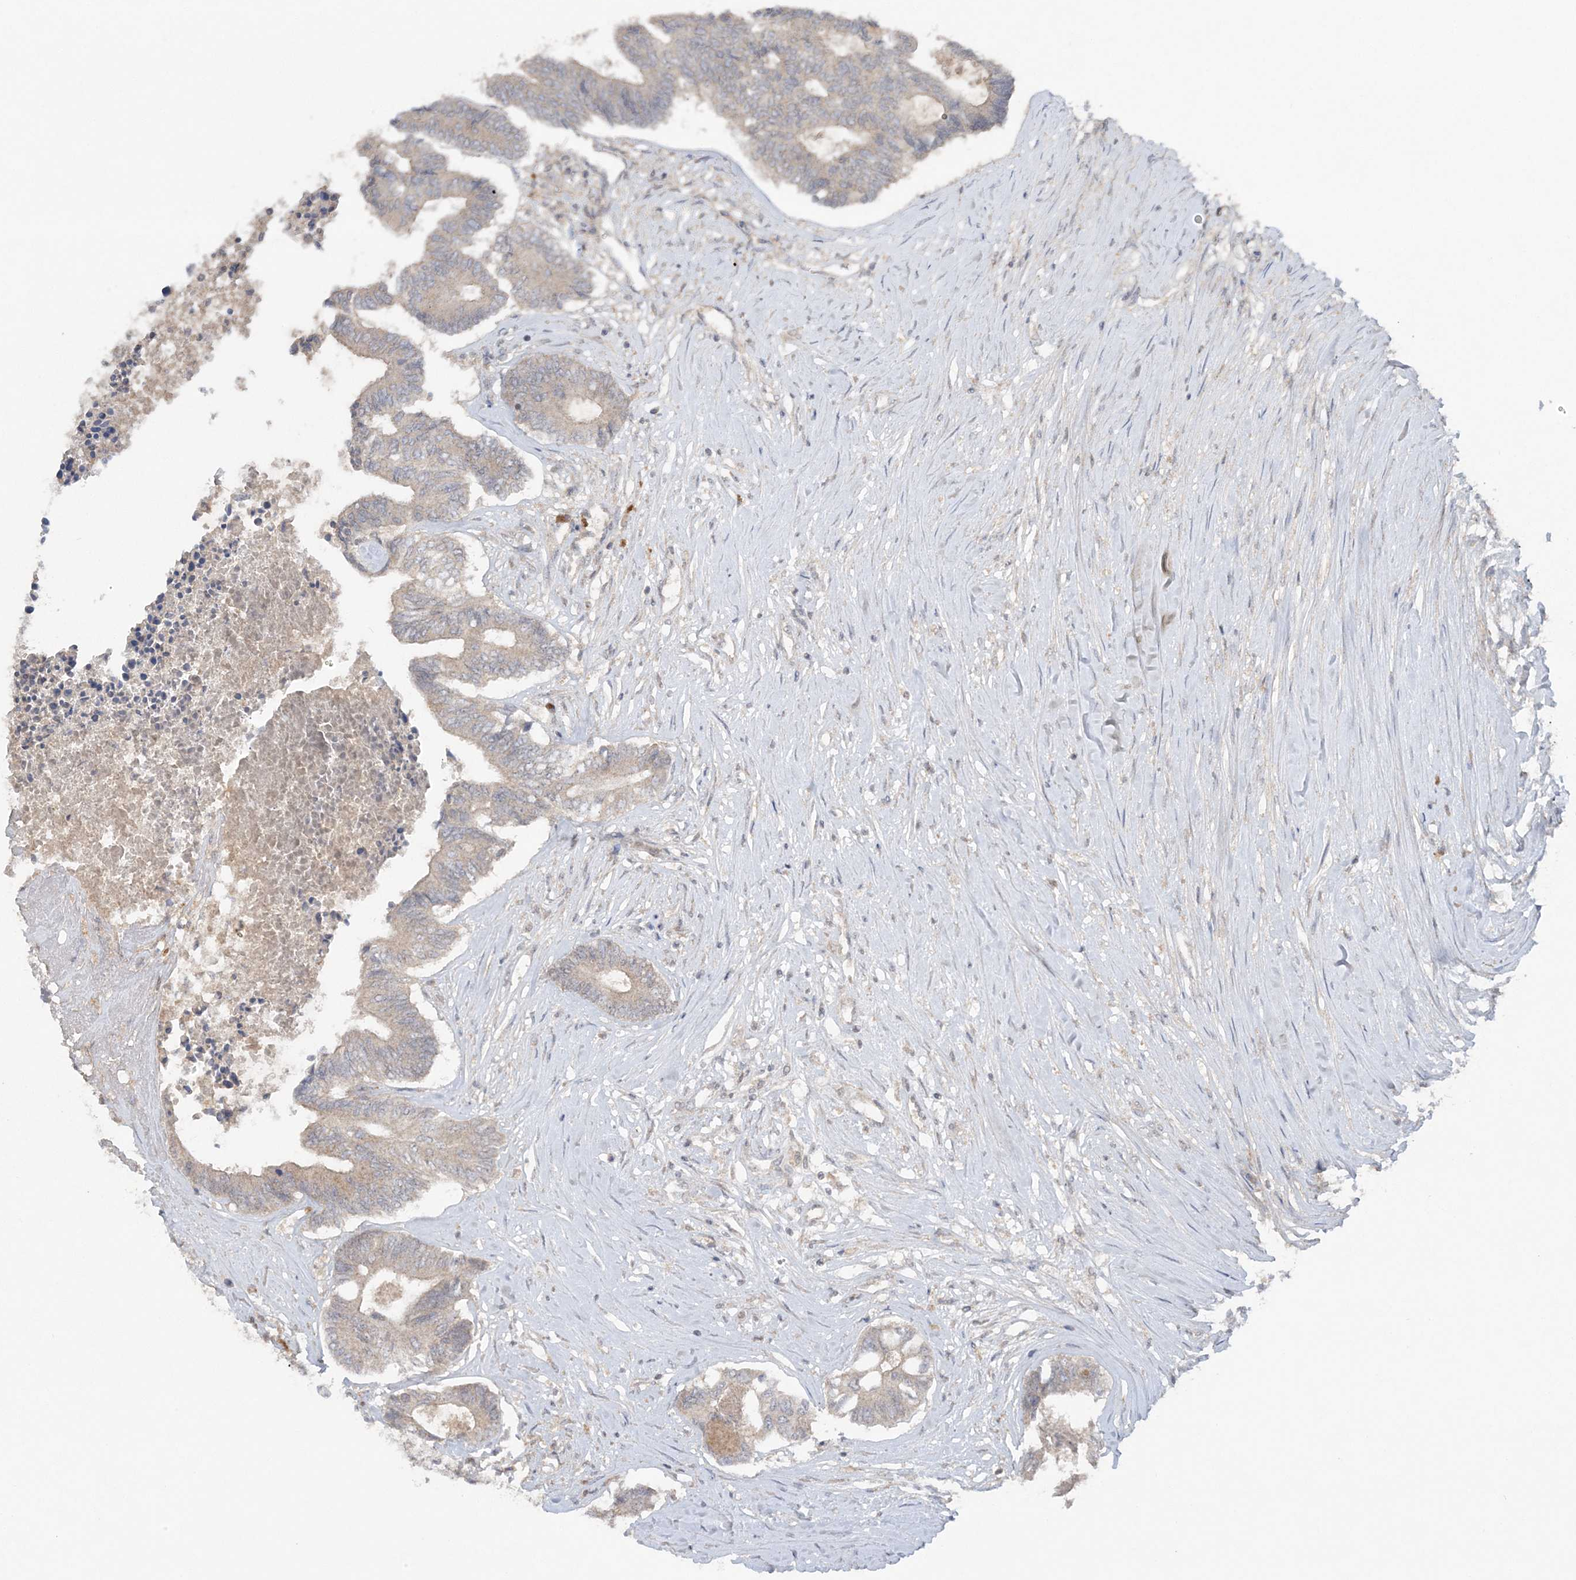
{"staining": {"intensity": "weak", "quantity": "<25%", "location": "cytoplasmic/membranous"}, "tissue": "colorectal cancer", "cell_type": "Tumor cells", "image_type": "cancer", "snomed": [{"axis": "morphology", "description": "Adenocarcinoma, NOS"}, {"axis": "topography", "description": "Rectum"}], "caption": "The histopathology image exhibits no staining of tumor cells in colorectal adenocarcinoma.", "gene": "C1RL", "patient": {"sex": "male", "age": 63}}